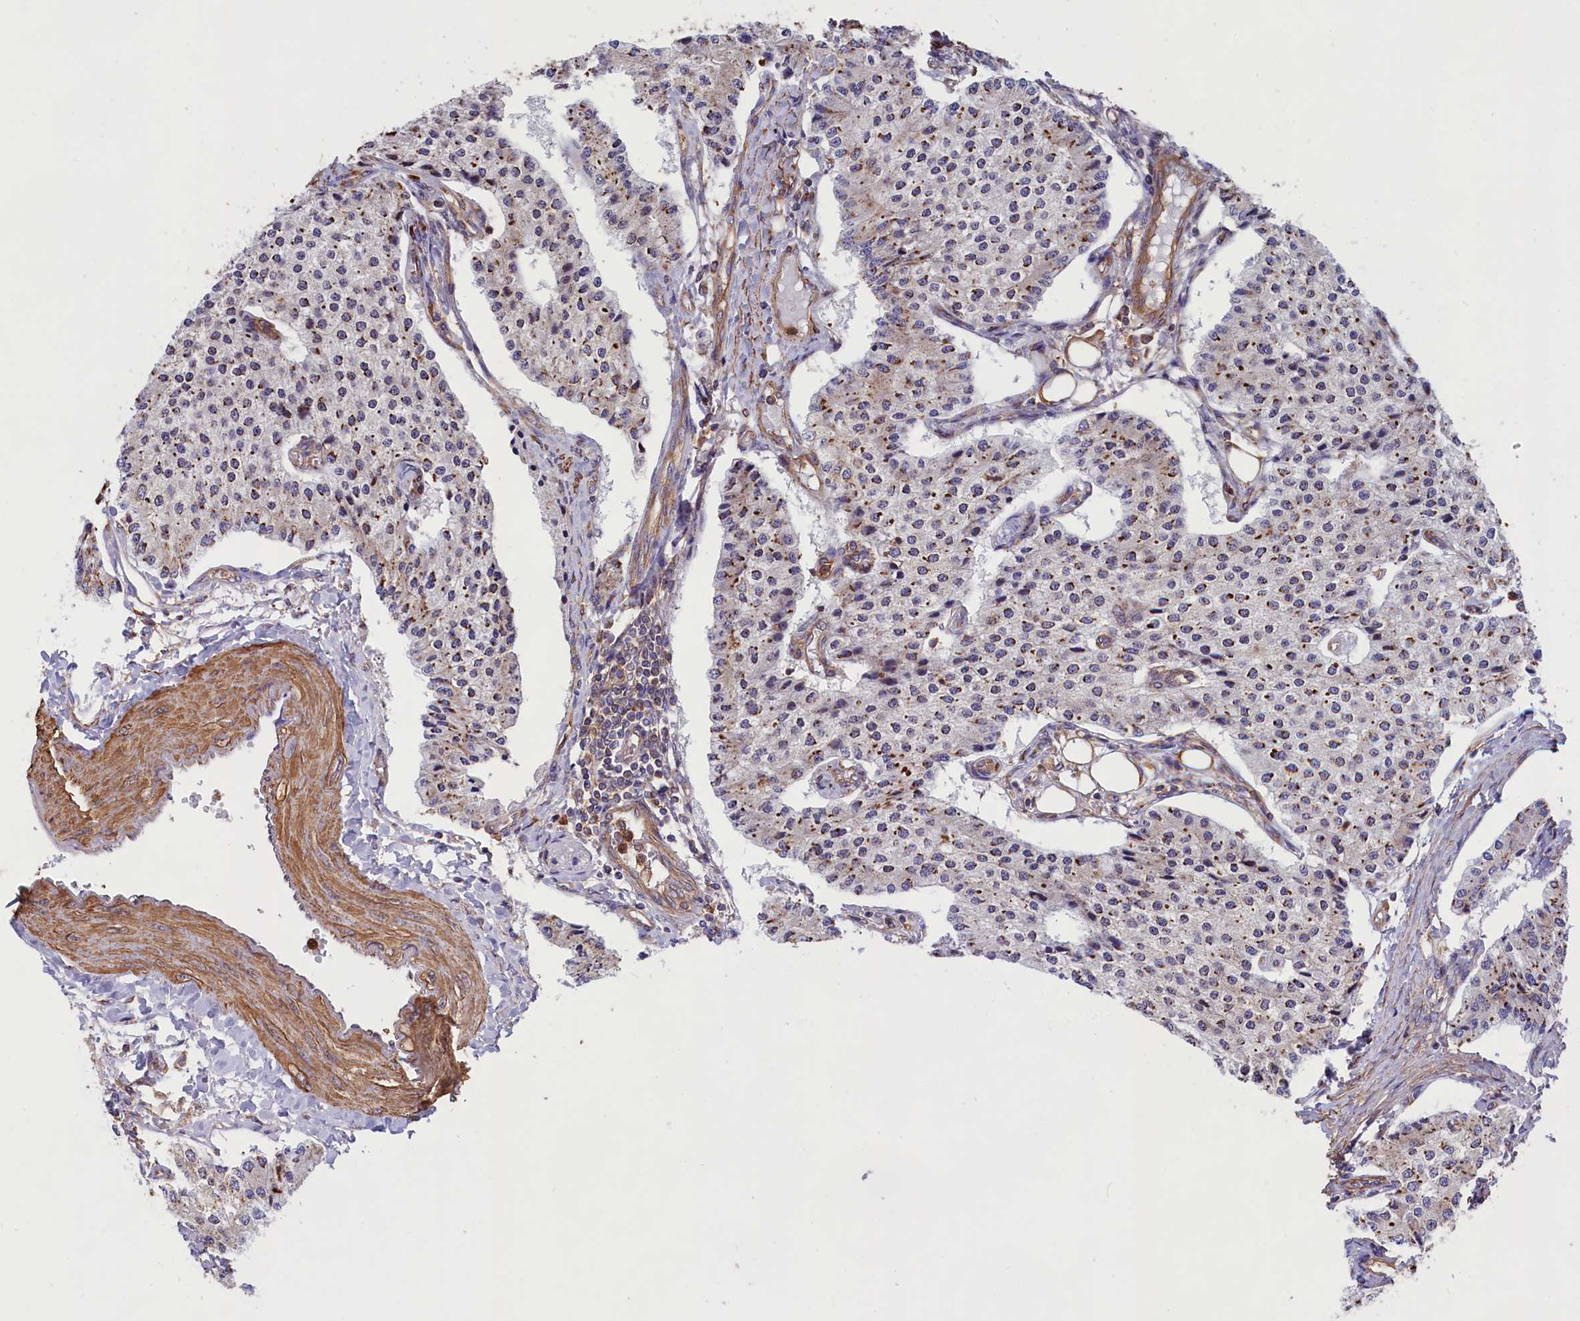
{"staining": {"intensity": "moderate", "quantity": ">75%", "location": "cytoplasmic/membranous"}, "tissue": "carcinoid", "cell_type": "Tumor cells", "image_type": "cancer", "snomed": [{"axis": "morphology", "description": "Carcinoid, malignant, NOS"}, {"axis": "topography", "description": "Colon"}], "caption": "An immunohistochemistry histopathology image of tumor tissue is shown. Protein staining in brown labels moderate cytoplasmic/membranous positivity in carcinoid within tumor cells.", "gene": "GYS1", "patient": {"sex": "female", "age": 52}}